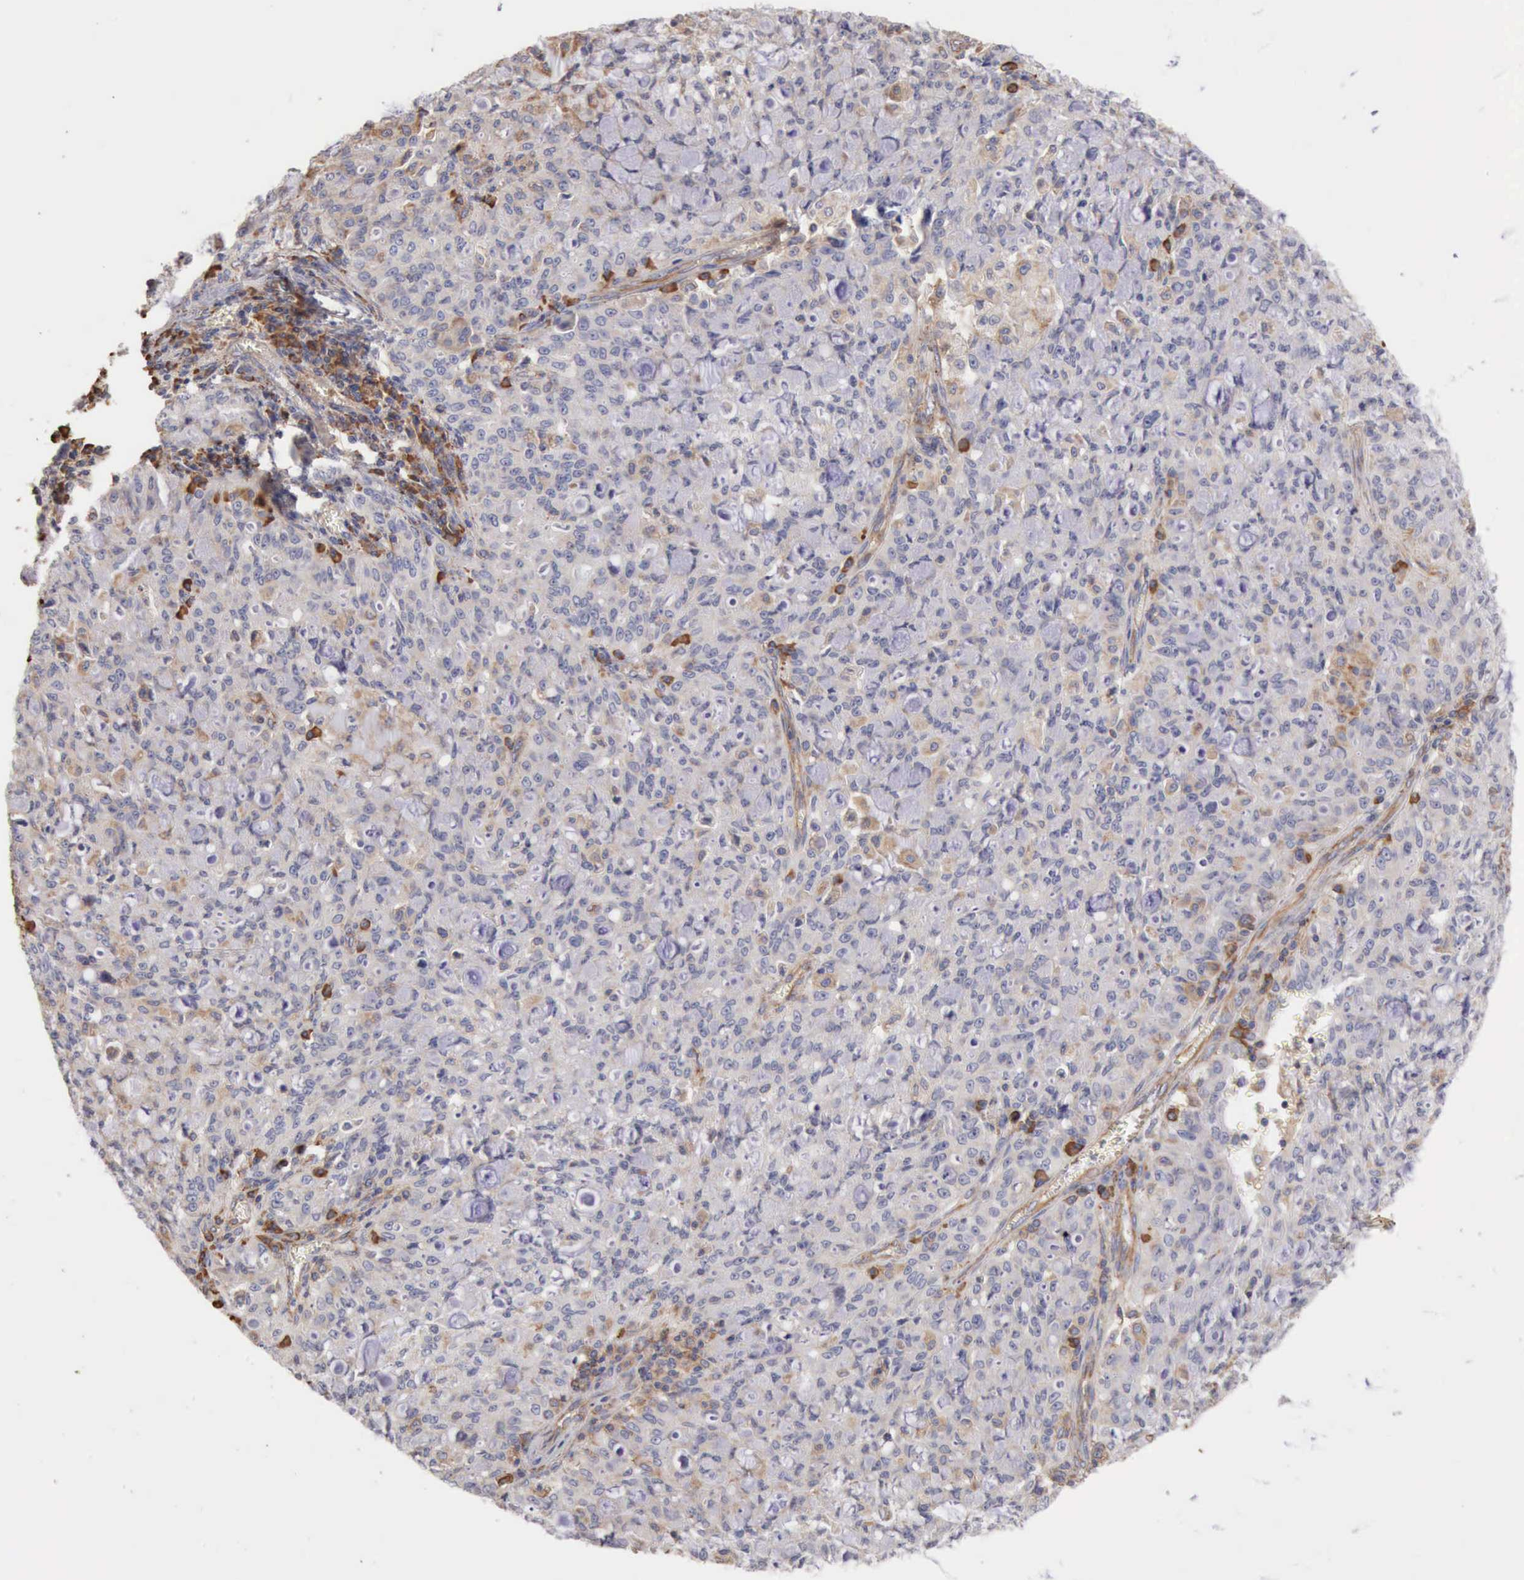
{"staining": {"intensity": "negative", "quantity": "none", "location": "none"}, "tissue": "lung cancer", "cell_type": "Tumor cells", "image_type": "cancer", "snomed": [{"axis": "morphology", "description": "Adenocarcinoma, NOS"}, {"axis": "topography", "description": "Lung"}], "caption": "This is an immunohistochemistry photomicrograph of human lung cancer (adenocarcinoma). There is no positivity in tumor cells.", "gene": "GPR101", "patient": {"sex": "female", "age": 44}}